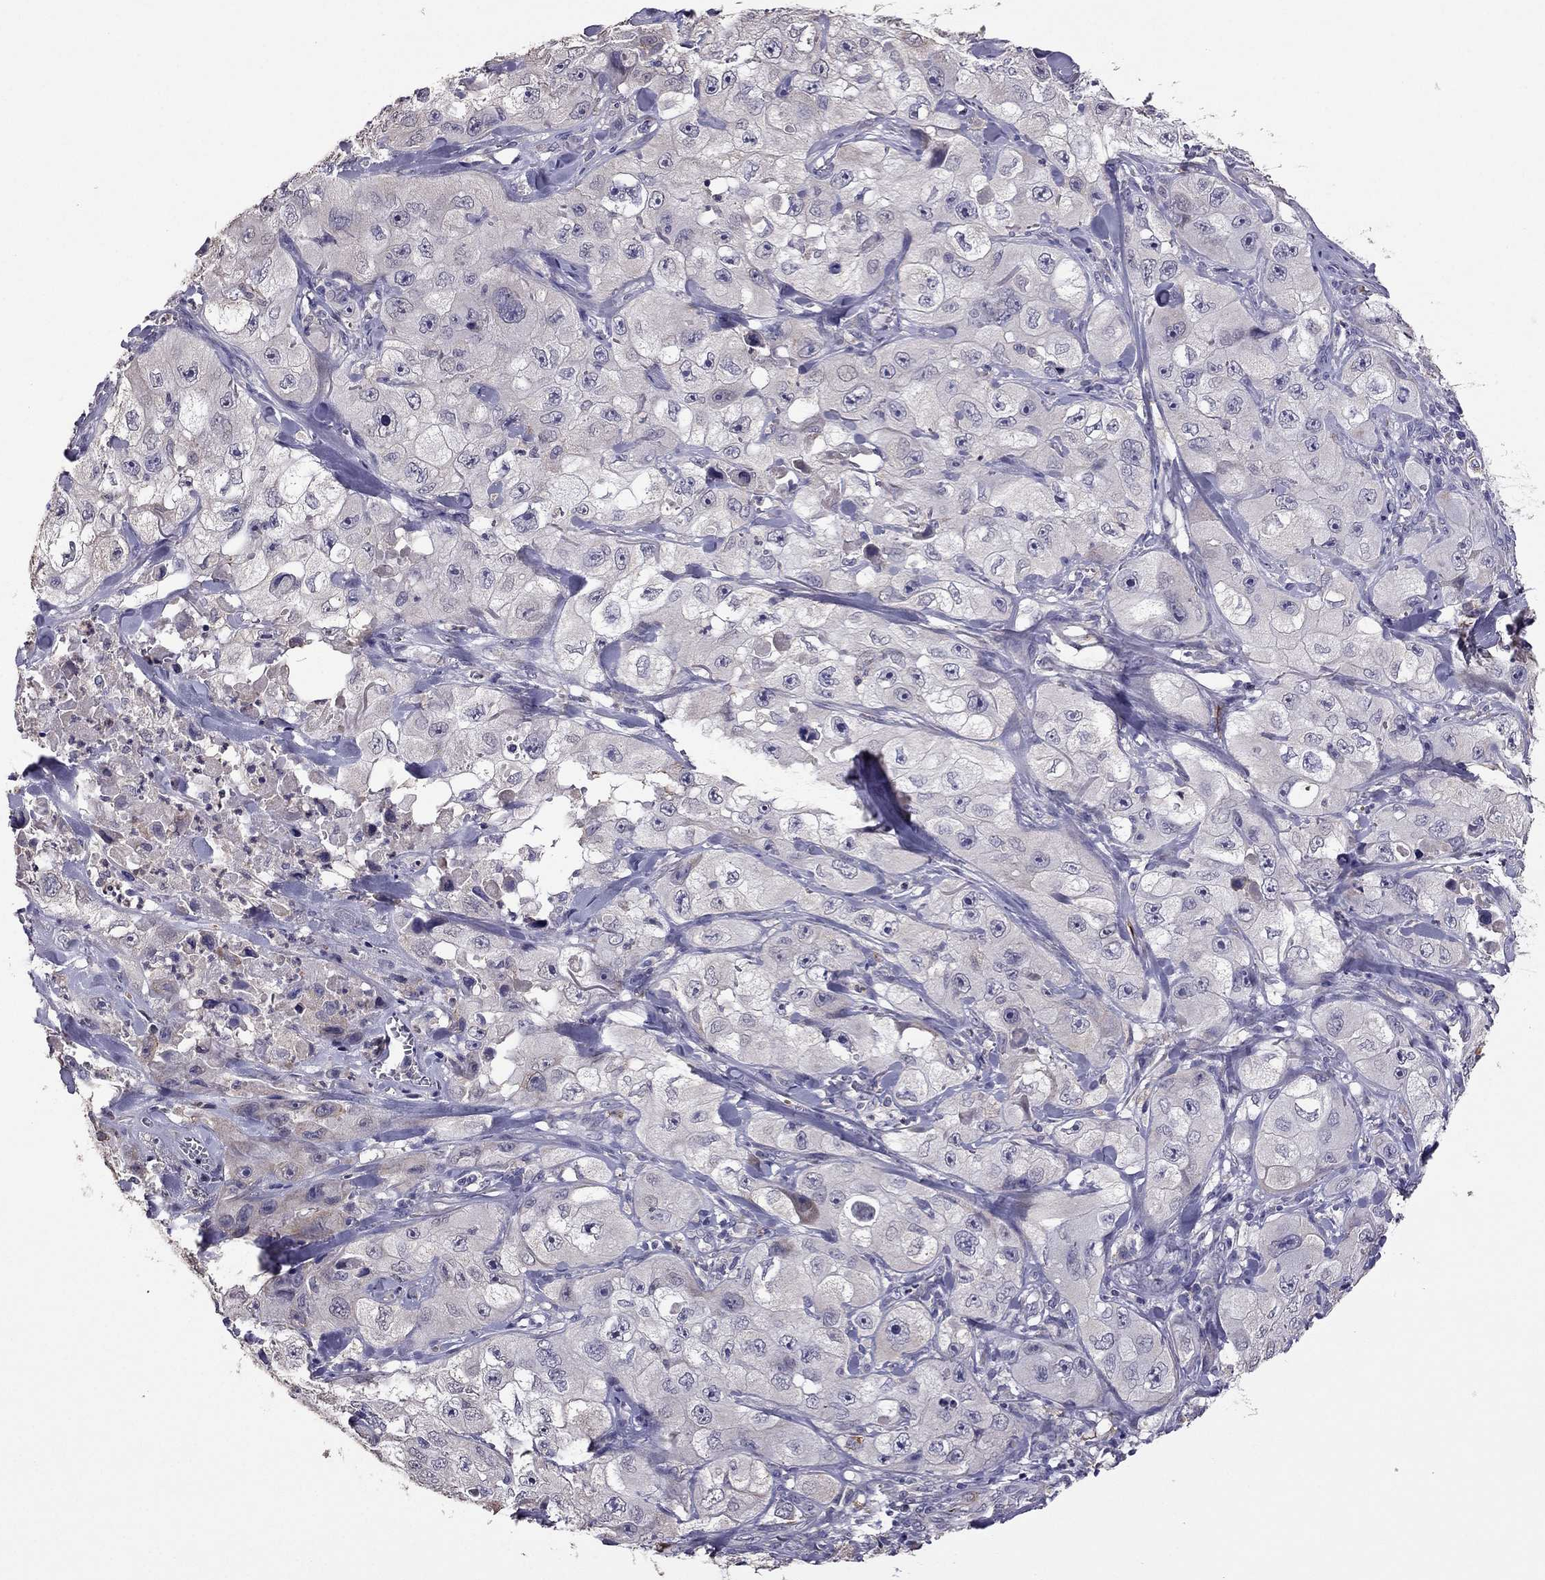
{"staining": {"intensity": "negative", "quantity": "none", "location": "none"}, "tissue": "skin cancer", "cell_type": "Tumor cells", "image_type": "cancer", "snomed": [{"axis": "morphology", "description": "Squamous cell carcinoma, NOS"}, {"axis": "topography", "description": "Skin"}, {"axis": "topography", "description": "Subcutis"}], "caption": "IHC micrograph of skin cancer (squamous cell carcinoma) stained for a protein (brown), which displays no positivity in tumor cells.", "gene": "CDH9", "patient": {"sex": "male", "age": 73}}